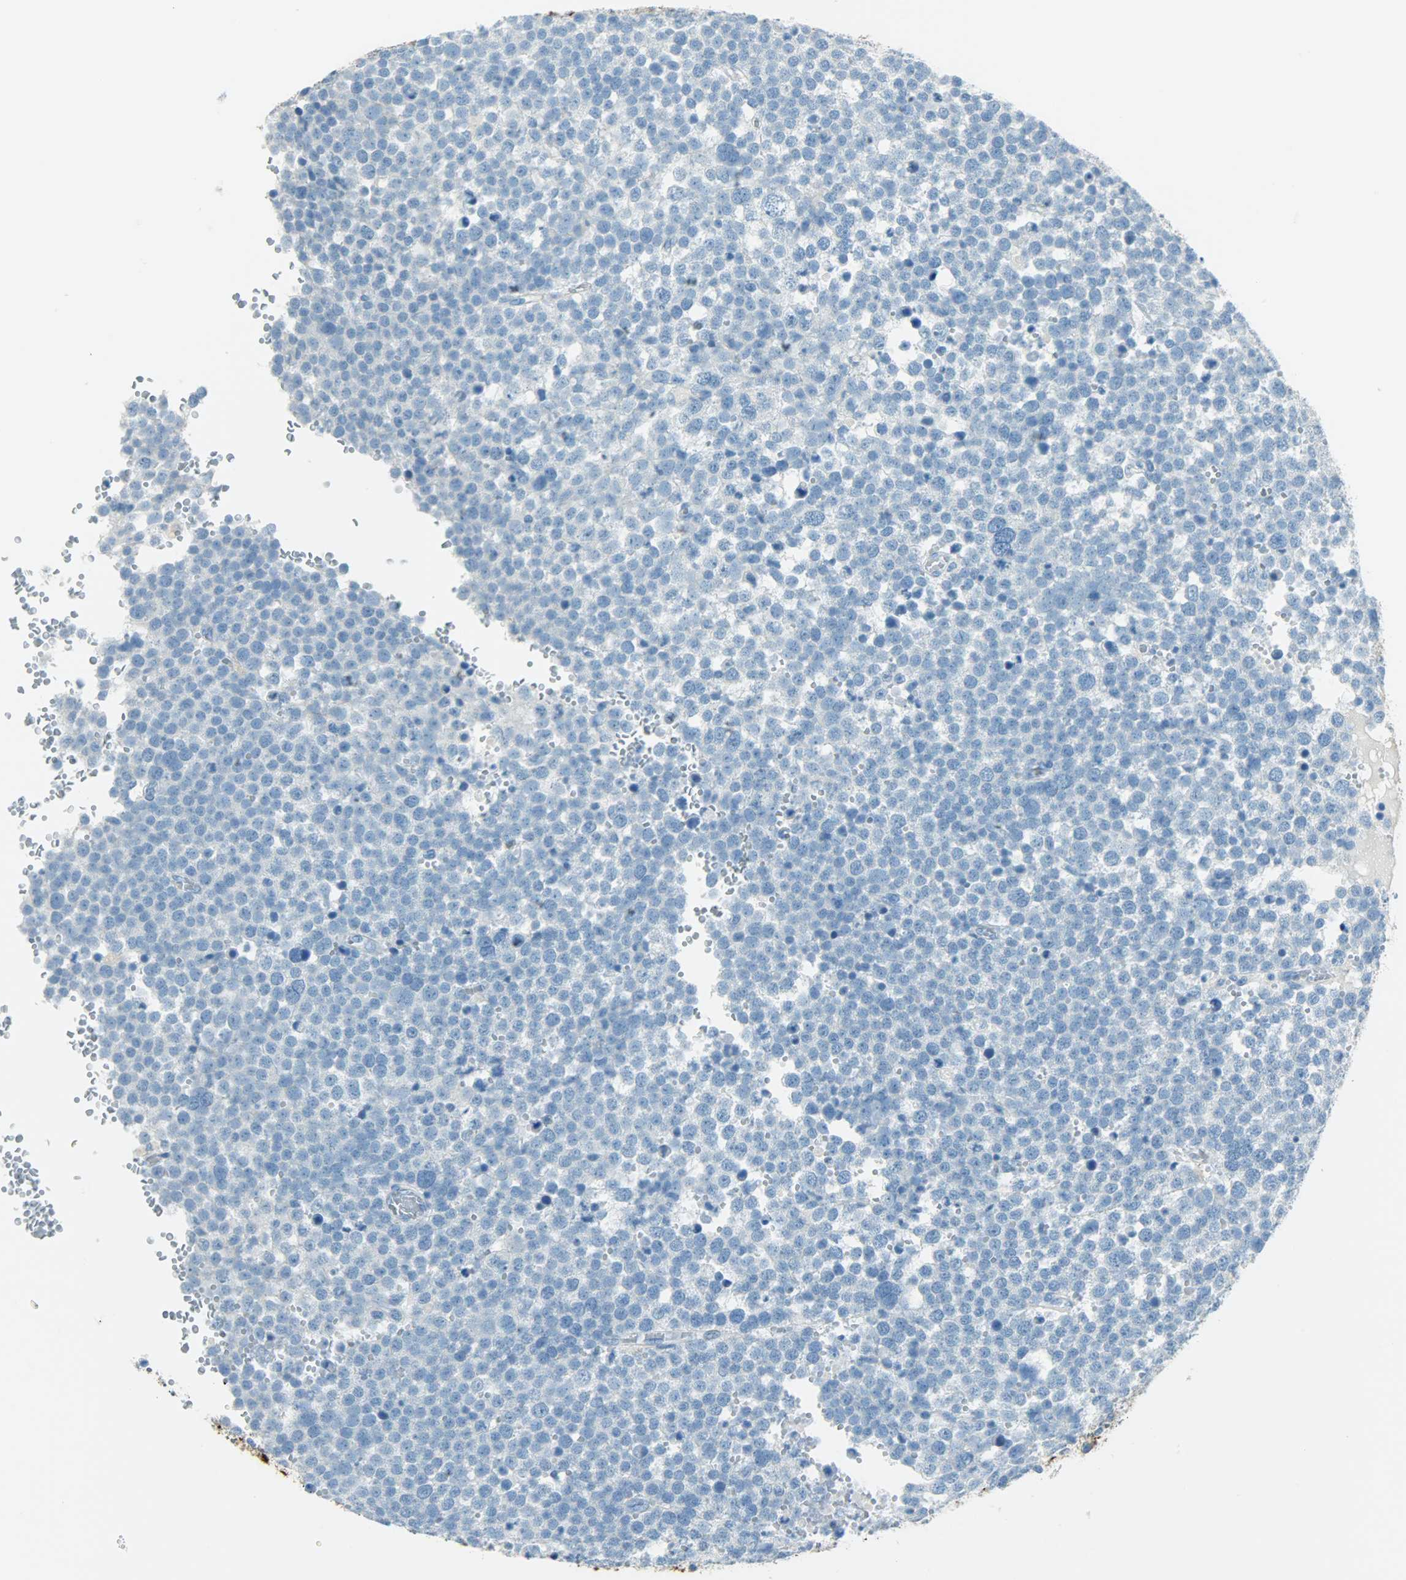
{"staining": {"intensity": "negative", "quantity": "none", "location": "none"}, "tissue": "testis cancer", "cell_type": "Tumor cells", "image_type": "cancer", "snomed": [{"axis": "morphology", "description": "Seminoma, NOS"}, {"axis": "topography", "description": "Testis"}], "caption": "A micrograph of testis cancer (seminoma) stained for a protein exhibits no brown staining in tumor cells.", "gene": "PROM1", "patient": {"sex": "male", "age": 71}}